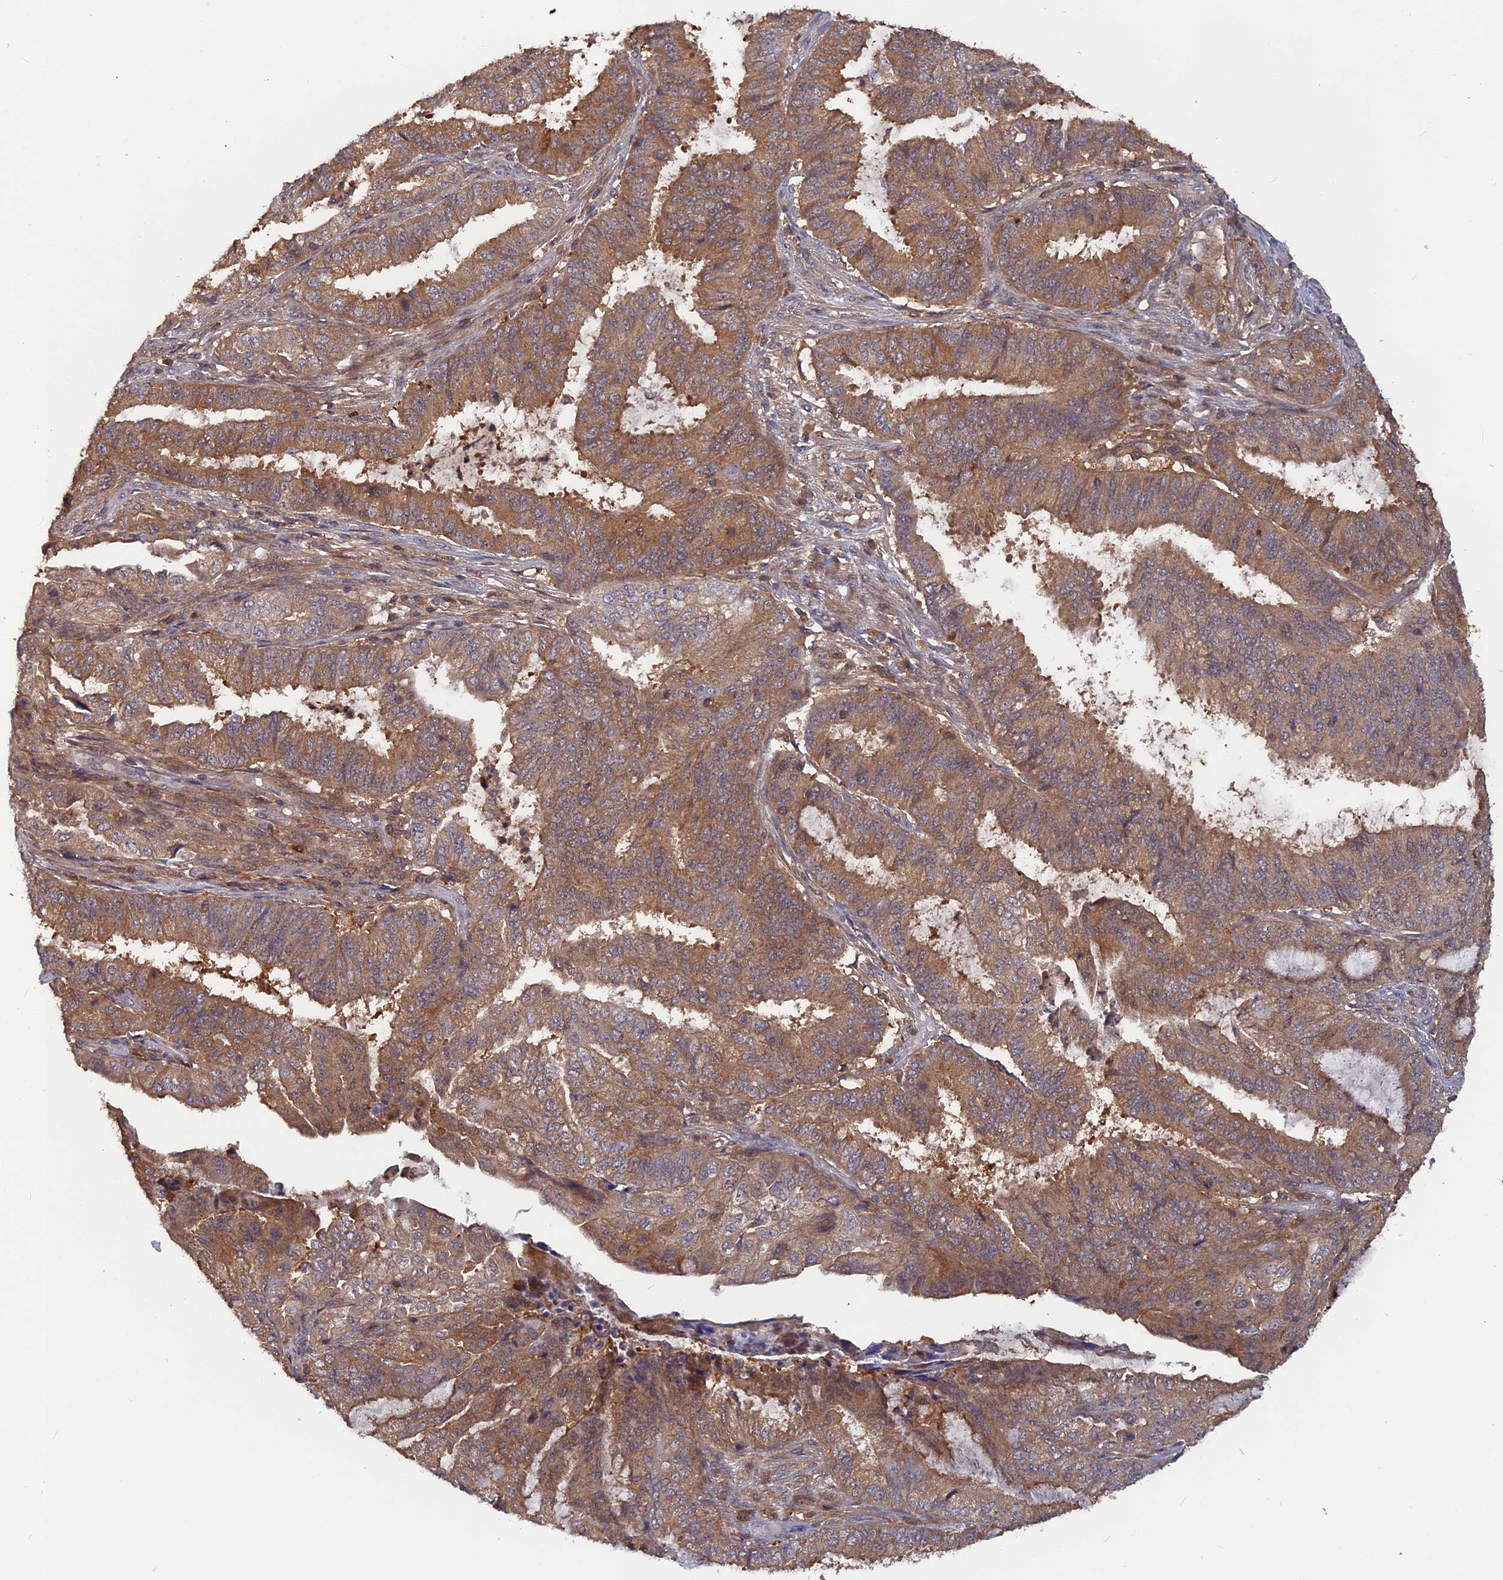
{"staining": {"intensity": "moderate", "quantity": ">75%", "location": "cytoplasmic/membranous"}, "tissue": "endometrial cancer", "cell_type": "Tumor cells", "image_type": "cancer", "snomed": [{"axis": "morphology", "description": "Adenocarcinoma, NOS"}, {"axis": "topography", "description": "Endometrium"}], "caption": "Protein expression analysis of endometrial adenocarcinoma exhibits moderate cytoplasmic/membranous staining in approximately >75% of tumor cells.", "gene": "BLVRA", "patient": {"sex": "female", "age": 51}}